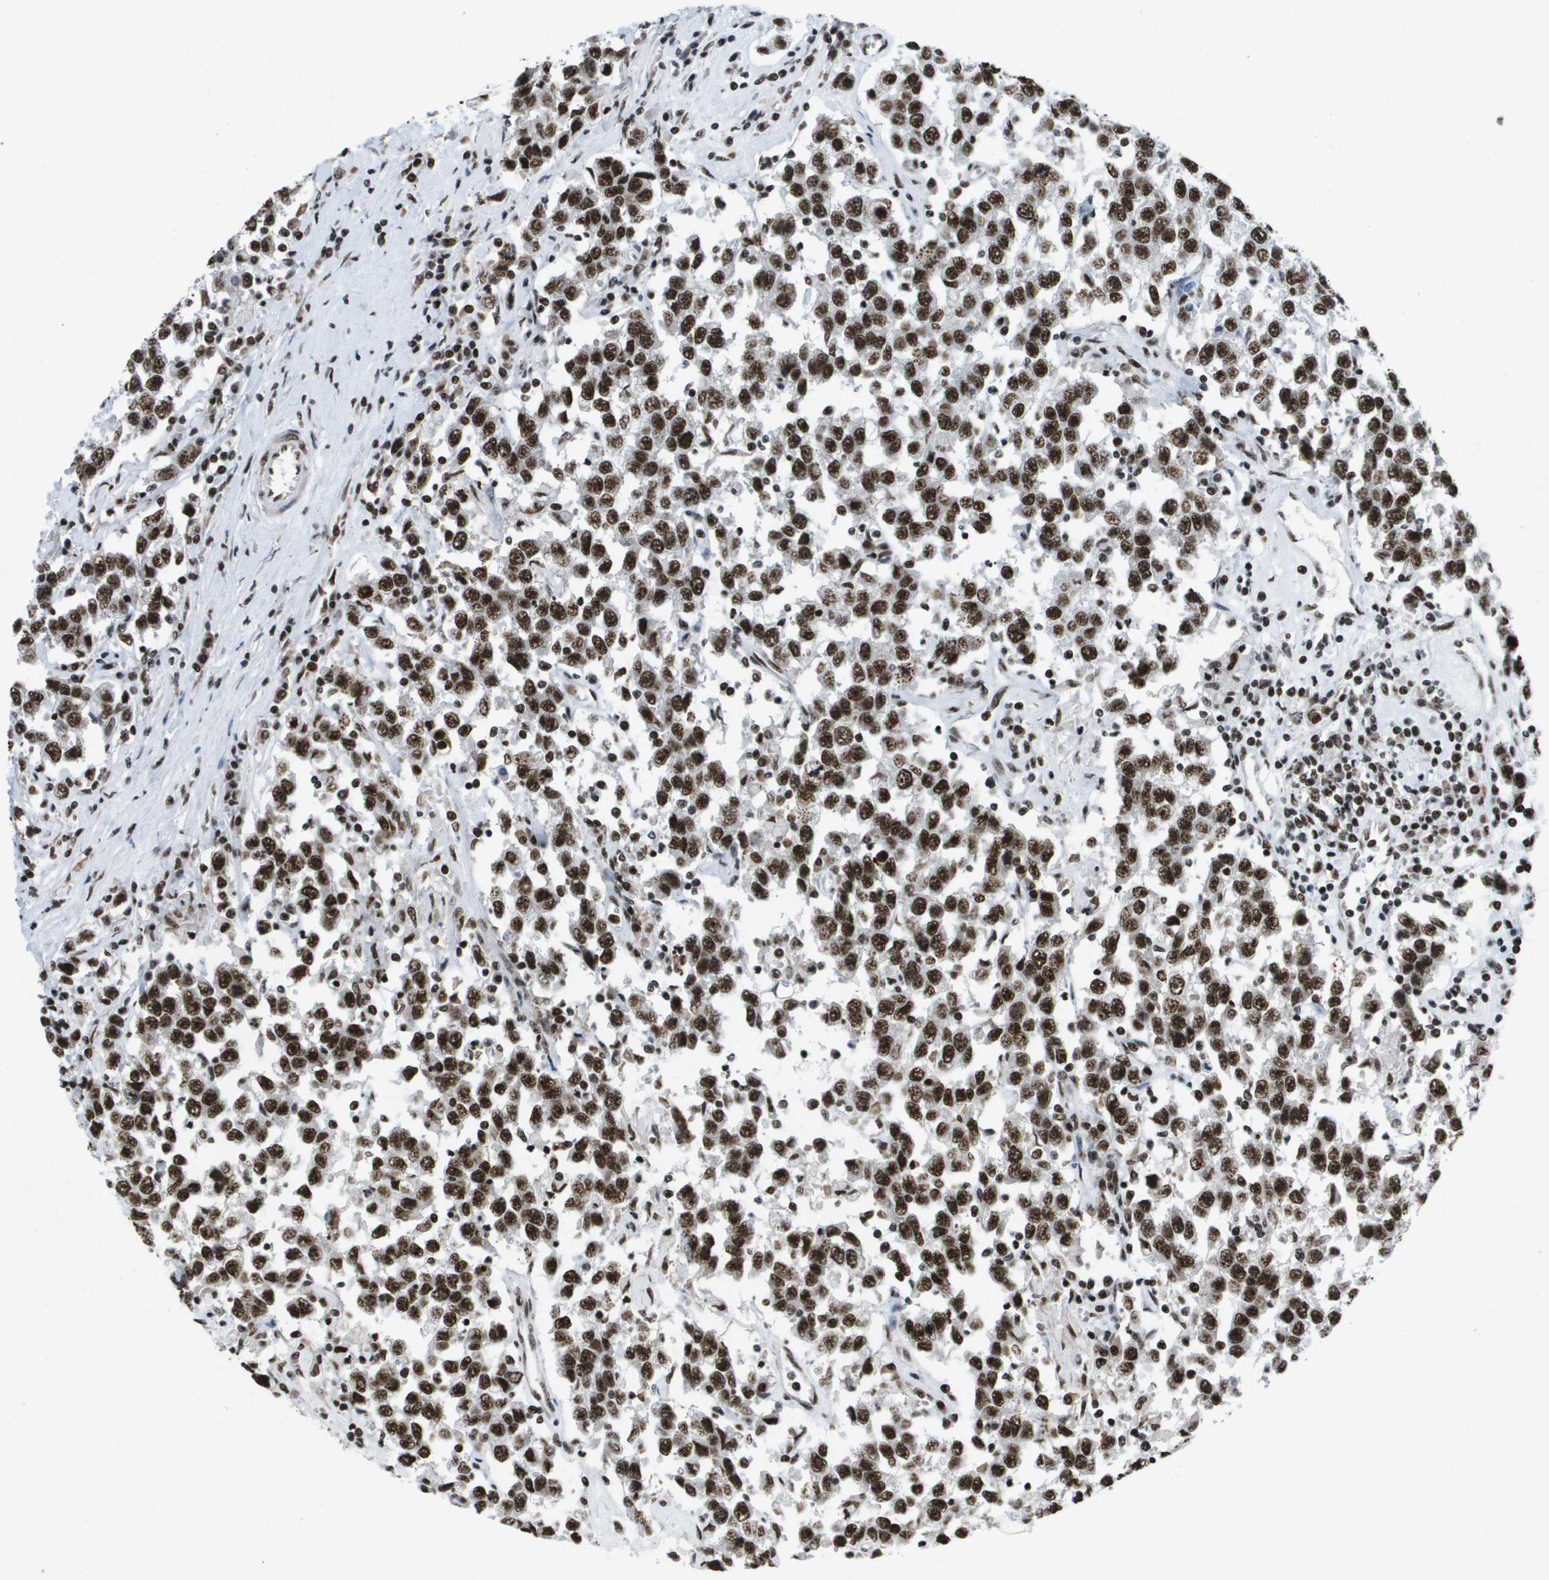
{"staining": {"intensity": "strong", "quantity": ">75%", "location": "nuclear"}, "tissue": "testis cancer", "cell_type": "Tumor cells", "image_type": "cancer", "snomed": [{"axis": "morphology", "description": "Seminoma, NOS"}, {"axis": "topography", "description": "Testis"}], "caption": "Approximately >75% of tumor cells in human seminoma (testis) exhibit strong nuclear protein expression as visualized by brown immunohistochemical staining.", "gene": "NSRP1", "patient": {"sex": "male", "age": 41}}